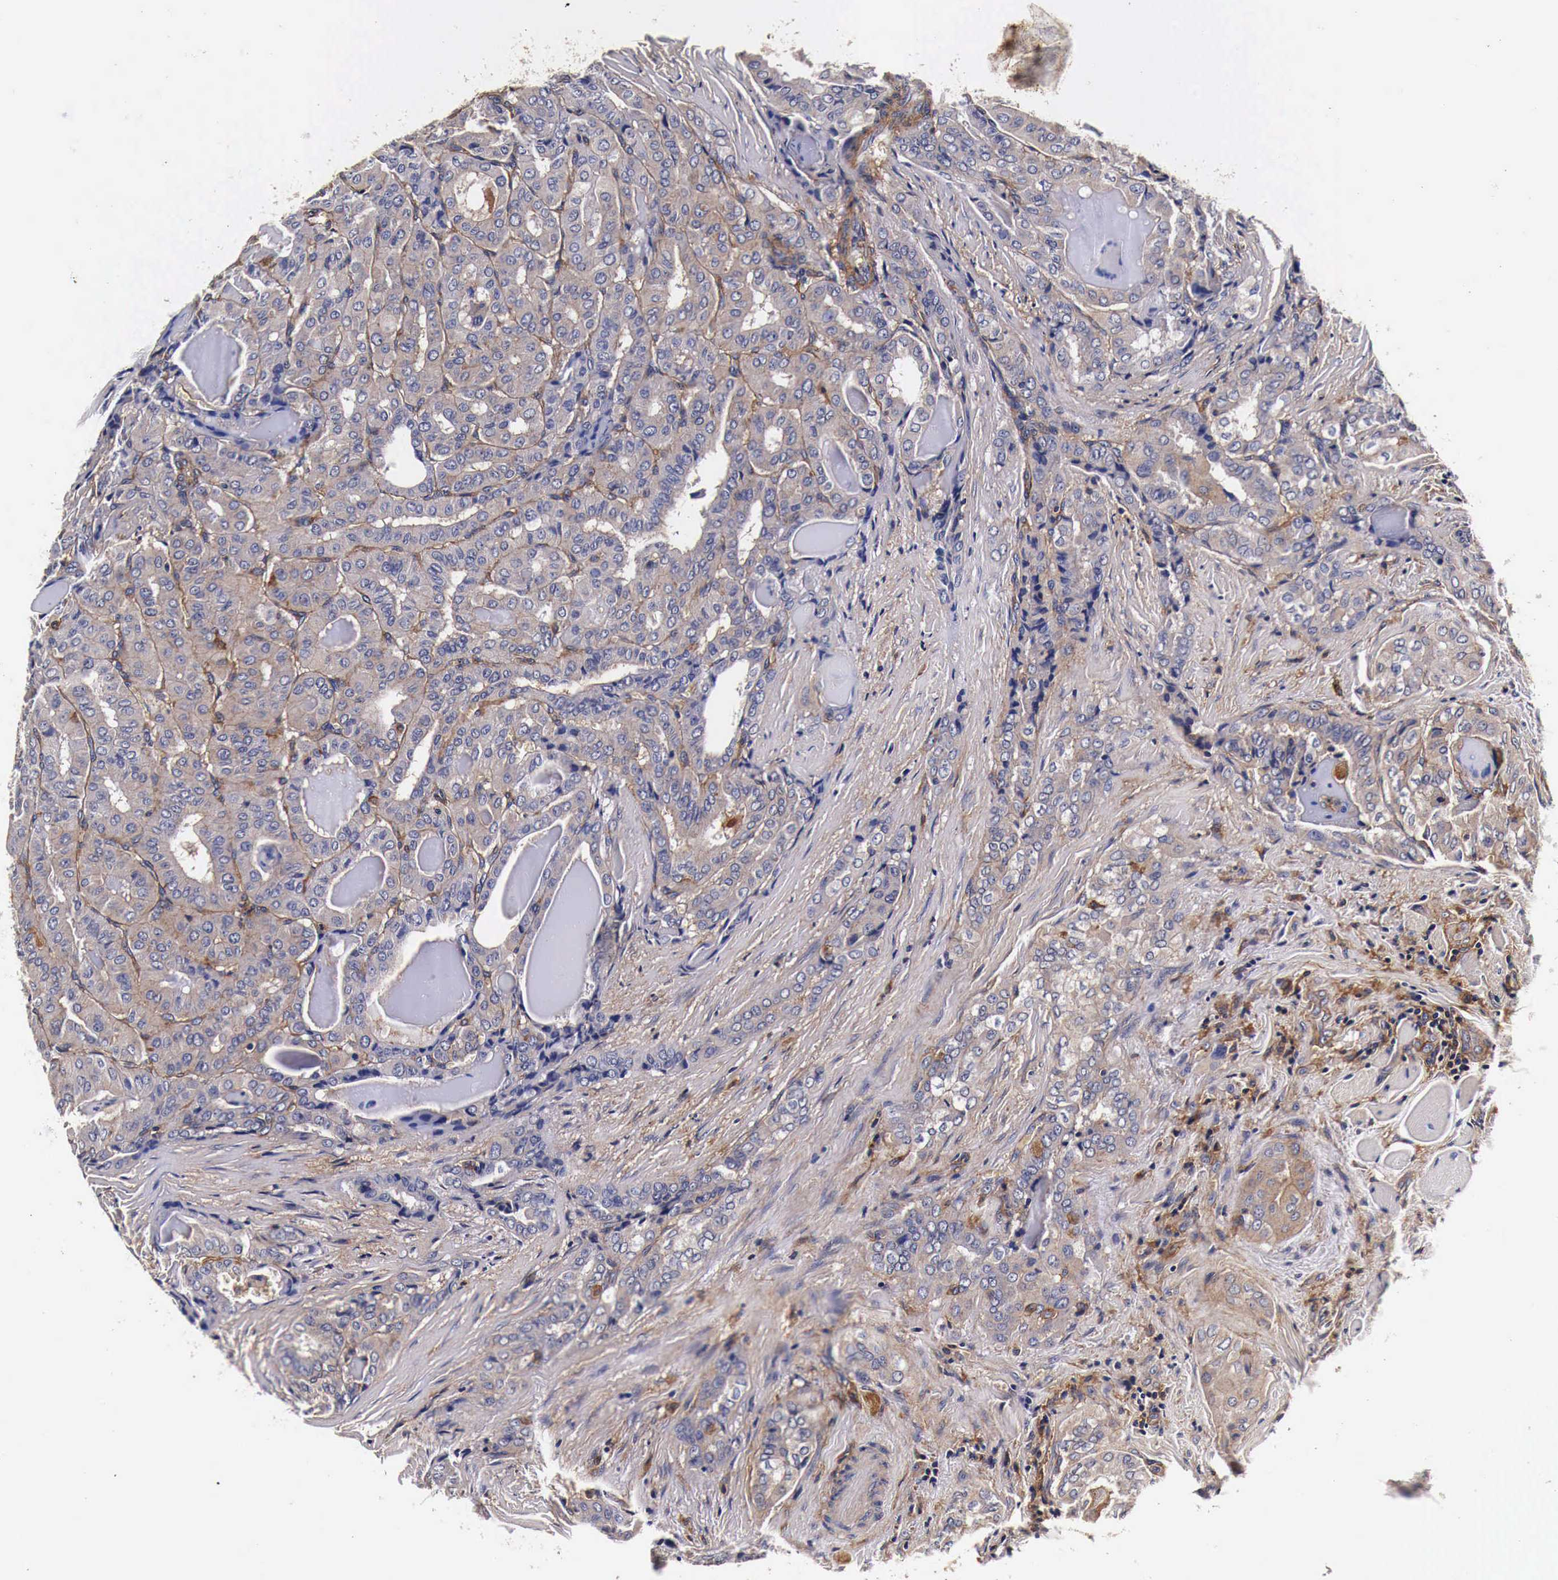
{"staining": {"intensity": "weak", "quantity": ">75%", "location": "cytoplasmic/membranous"}, "tissue": "thyroid cancer", "cell_type": "Tumor cells", "image_type": "cancer", "snomed": [{"axis": "morphology", "description": "Papillary adenocarcinoma, NOS"}, {"axis": "topography", "description": "Thyroid gland"}], "caption": "DAB immunohistochemical staining of papillary adenocarcinoma (thyroid) displays weak cytoplasmic/membranous protein staining in approximately >75% of tumor cells. Nuclei are stained in blue.", "gene": "RP2", "patient": {"sex": "female", "age": 71}}